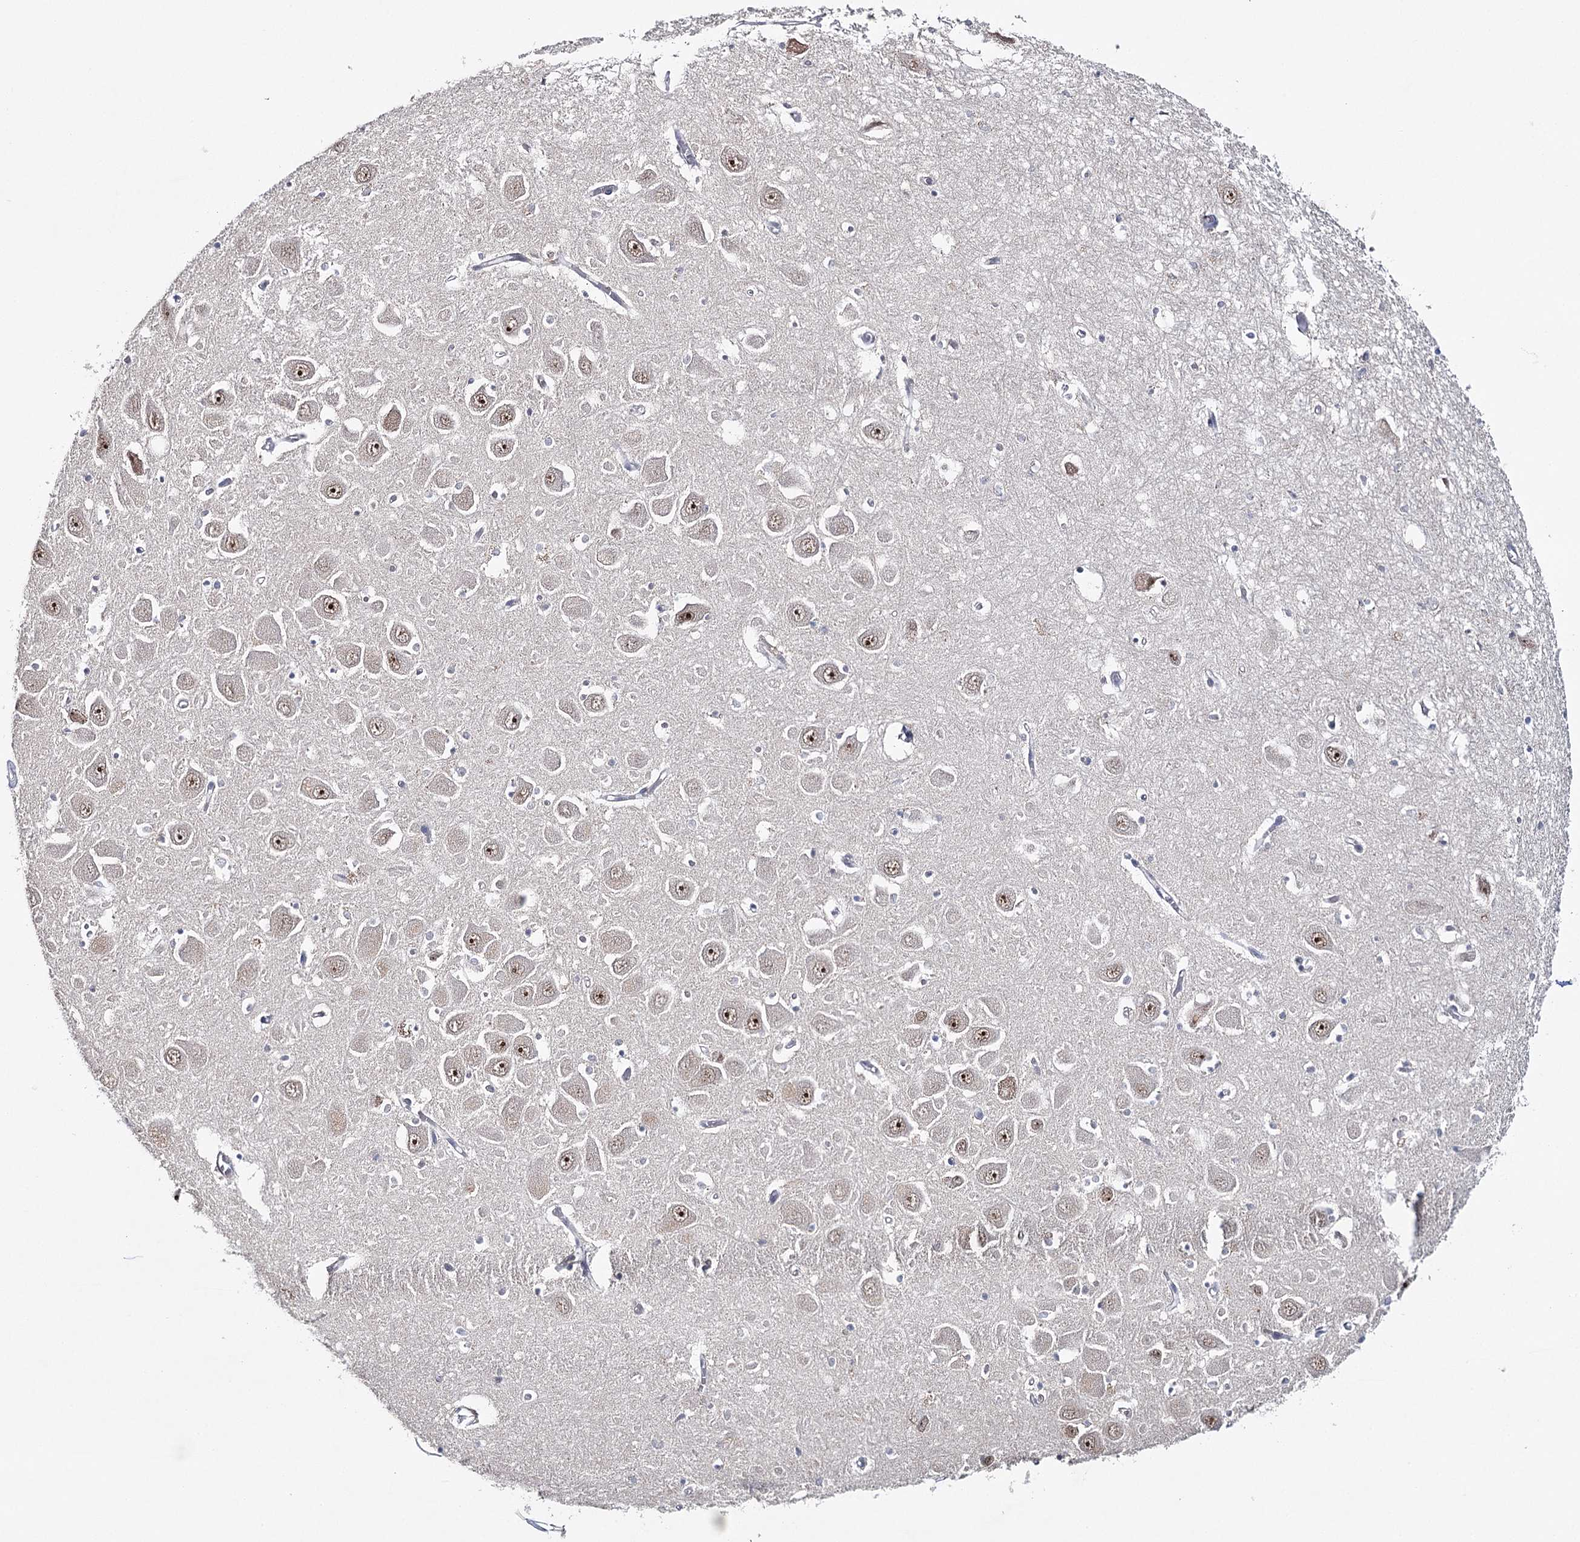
{"staining": {"intensity": "negative", "quantity": "none", "location": "none"}, "tissue": "hippocampus", "cell_type": "Glial cells", "image_type": "normal", "snomed": [{"axis": "morphology", "description": "Normal tissue, NOS"}, {"axis": "topography", "description": "Hippocampus"}], "caption": "IHC histopathology image of benign human hippocampus stained for a protein (brown), which shows no expression in glial cells. (DAB (3,3'-diaminobenzidine) IHC, high magnification).", "gene": "ZC3H8", "patient": {"sex": "male", "age": 70}}